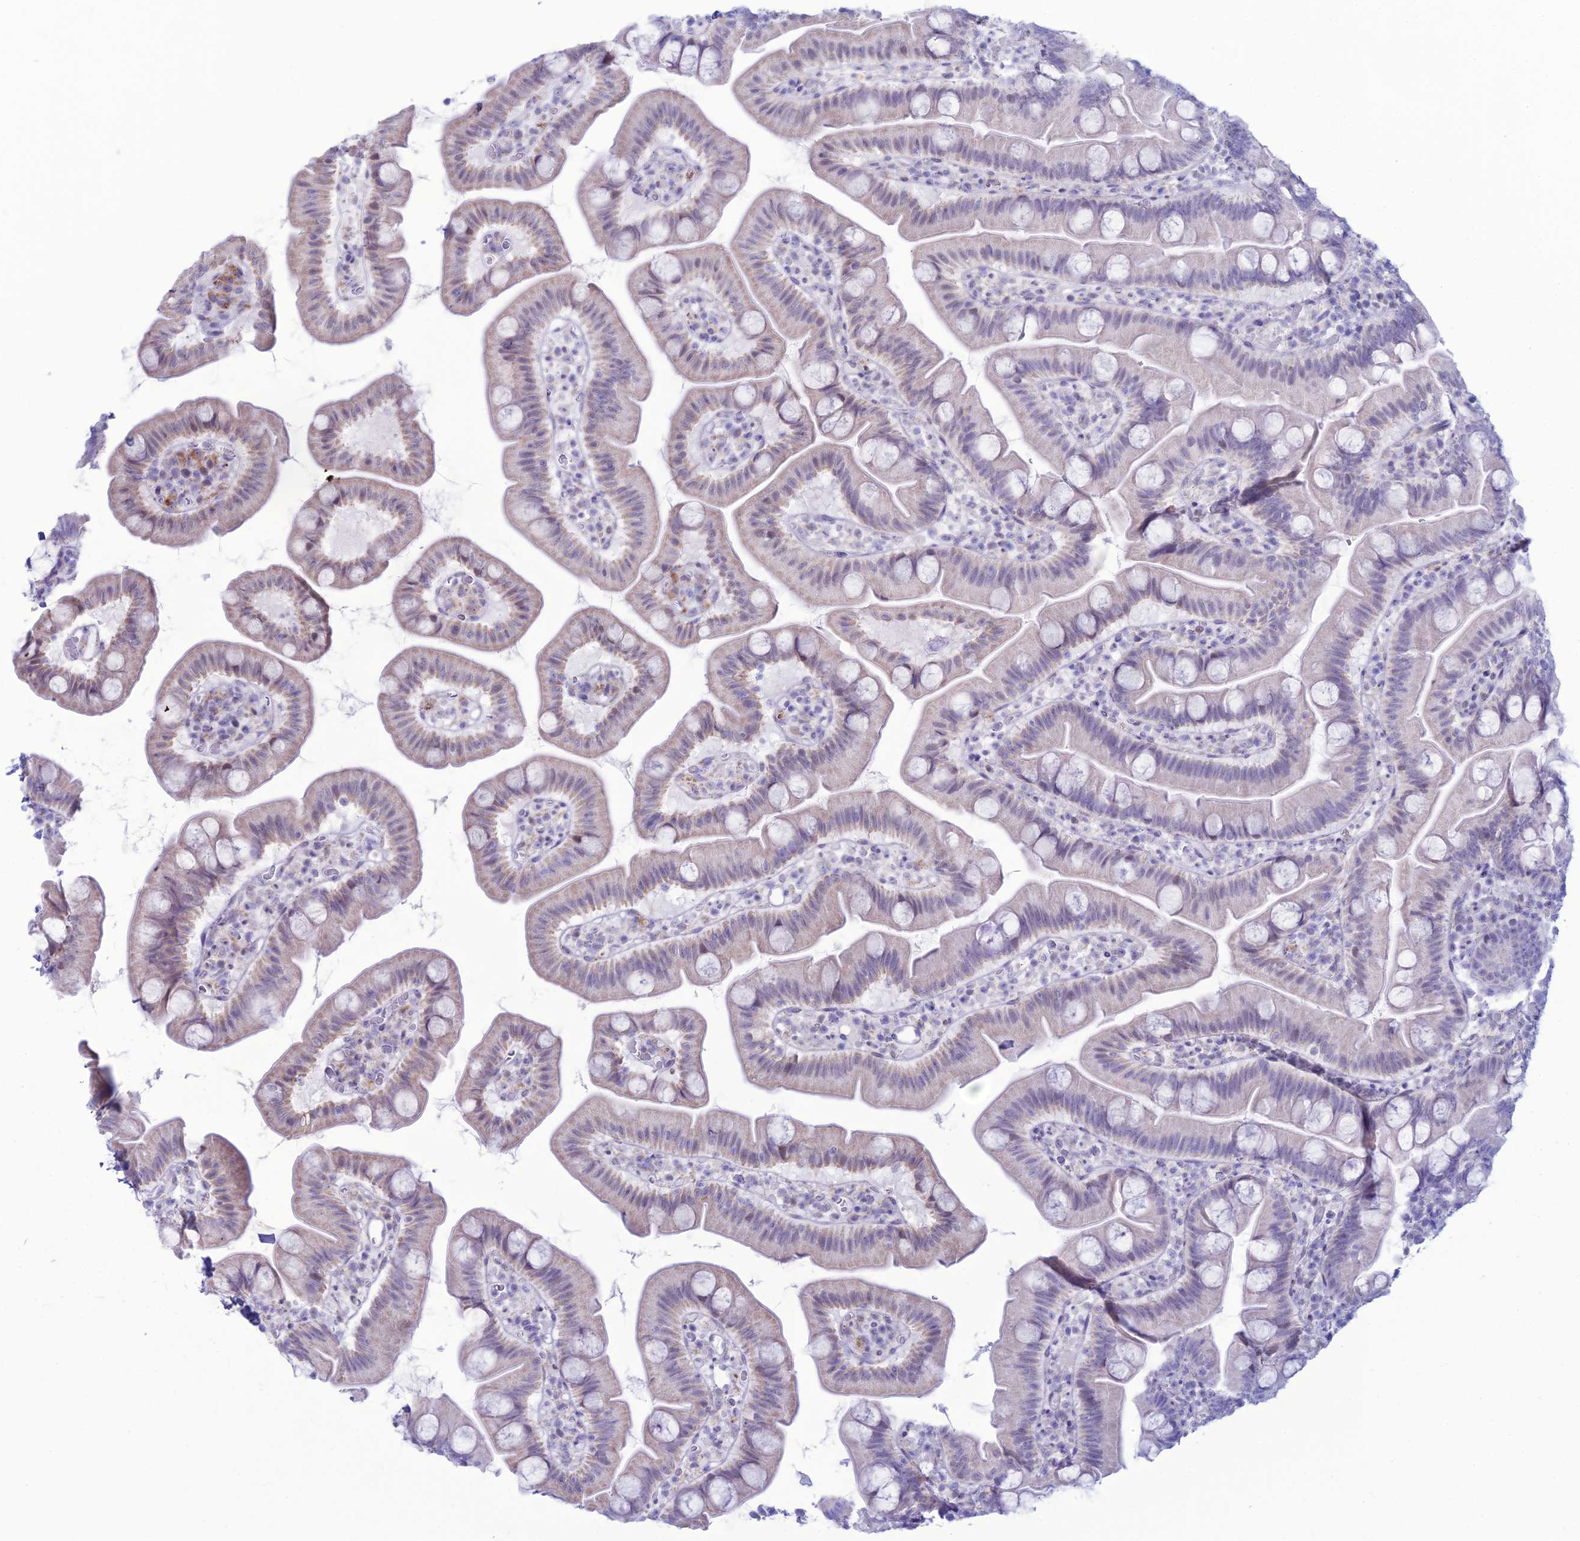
{"staining": {"intensity": "weak", "quantity": "<25%", "location": "cytoplasmic/membranous"}, "tissue": "small intestine", "cell_type": "Glandular cells", "image_type": "normal", "snomed": [{"axis": "morphology", "description": "Normal tissue, NOS"}, {"axis": "topography", "description": "Small intestine"}], "caption": "High power microscopy histopathology image of an immunohistochemistry photomicrograph of benign small intestine, revealing no significant positivity in glandular cells.", "gene": "CFAP210", "patient": {"sex": "female", "age": 68}}